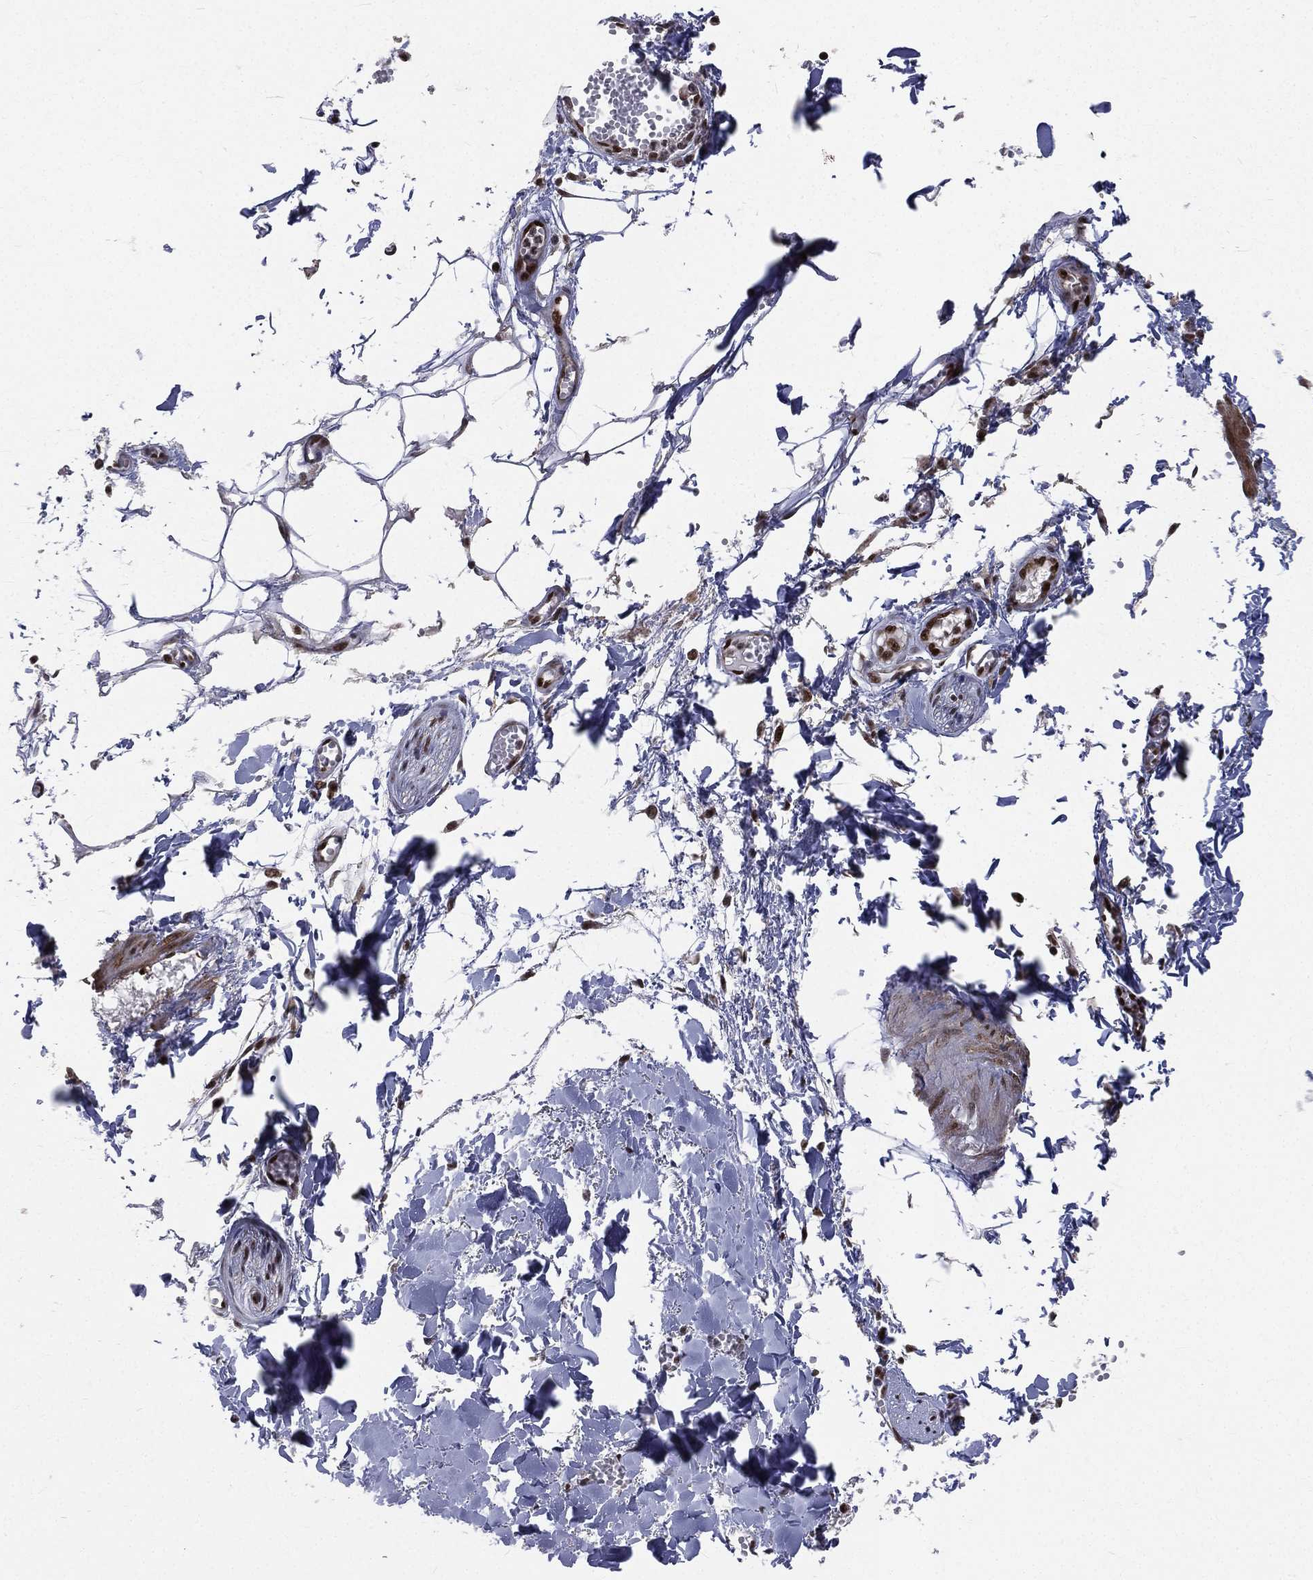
{"staining": {"intensity": "moderate", "quantity": "<25%", "location": "nuclear"}, "tissue": "adipose tissue", "cell_type": "Adipocytes", "image_type": "normal", "snomed": [{"axis": "morphology", "description": "Normal tissue, NOS"}, {"axis": "morphology", "description": "Squamous cell carcinoma, NOS"}, {"axis": "topography", "description": "Cartilage tissue"}, {"axis": "topography", "description": "Lung"}], "caption": "Immunohistochemistry (IHC) photomicrograph of normal adipose tissue: human adipose tissue stained using immunohistochemistry reveals low levels of moderate protein expression localized specifically in the nuclear of adipocytes, appearing as a nuclear brown color.", "gene": "POLB", "patient": {"sex": "male", "age": 66}}